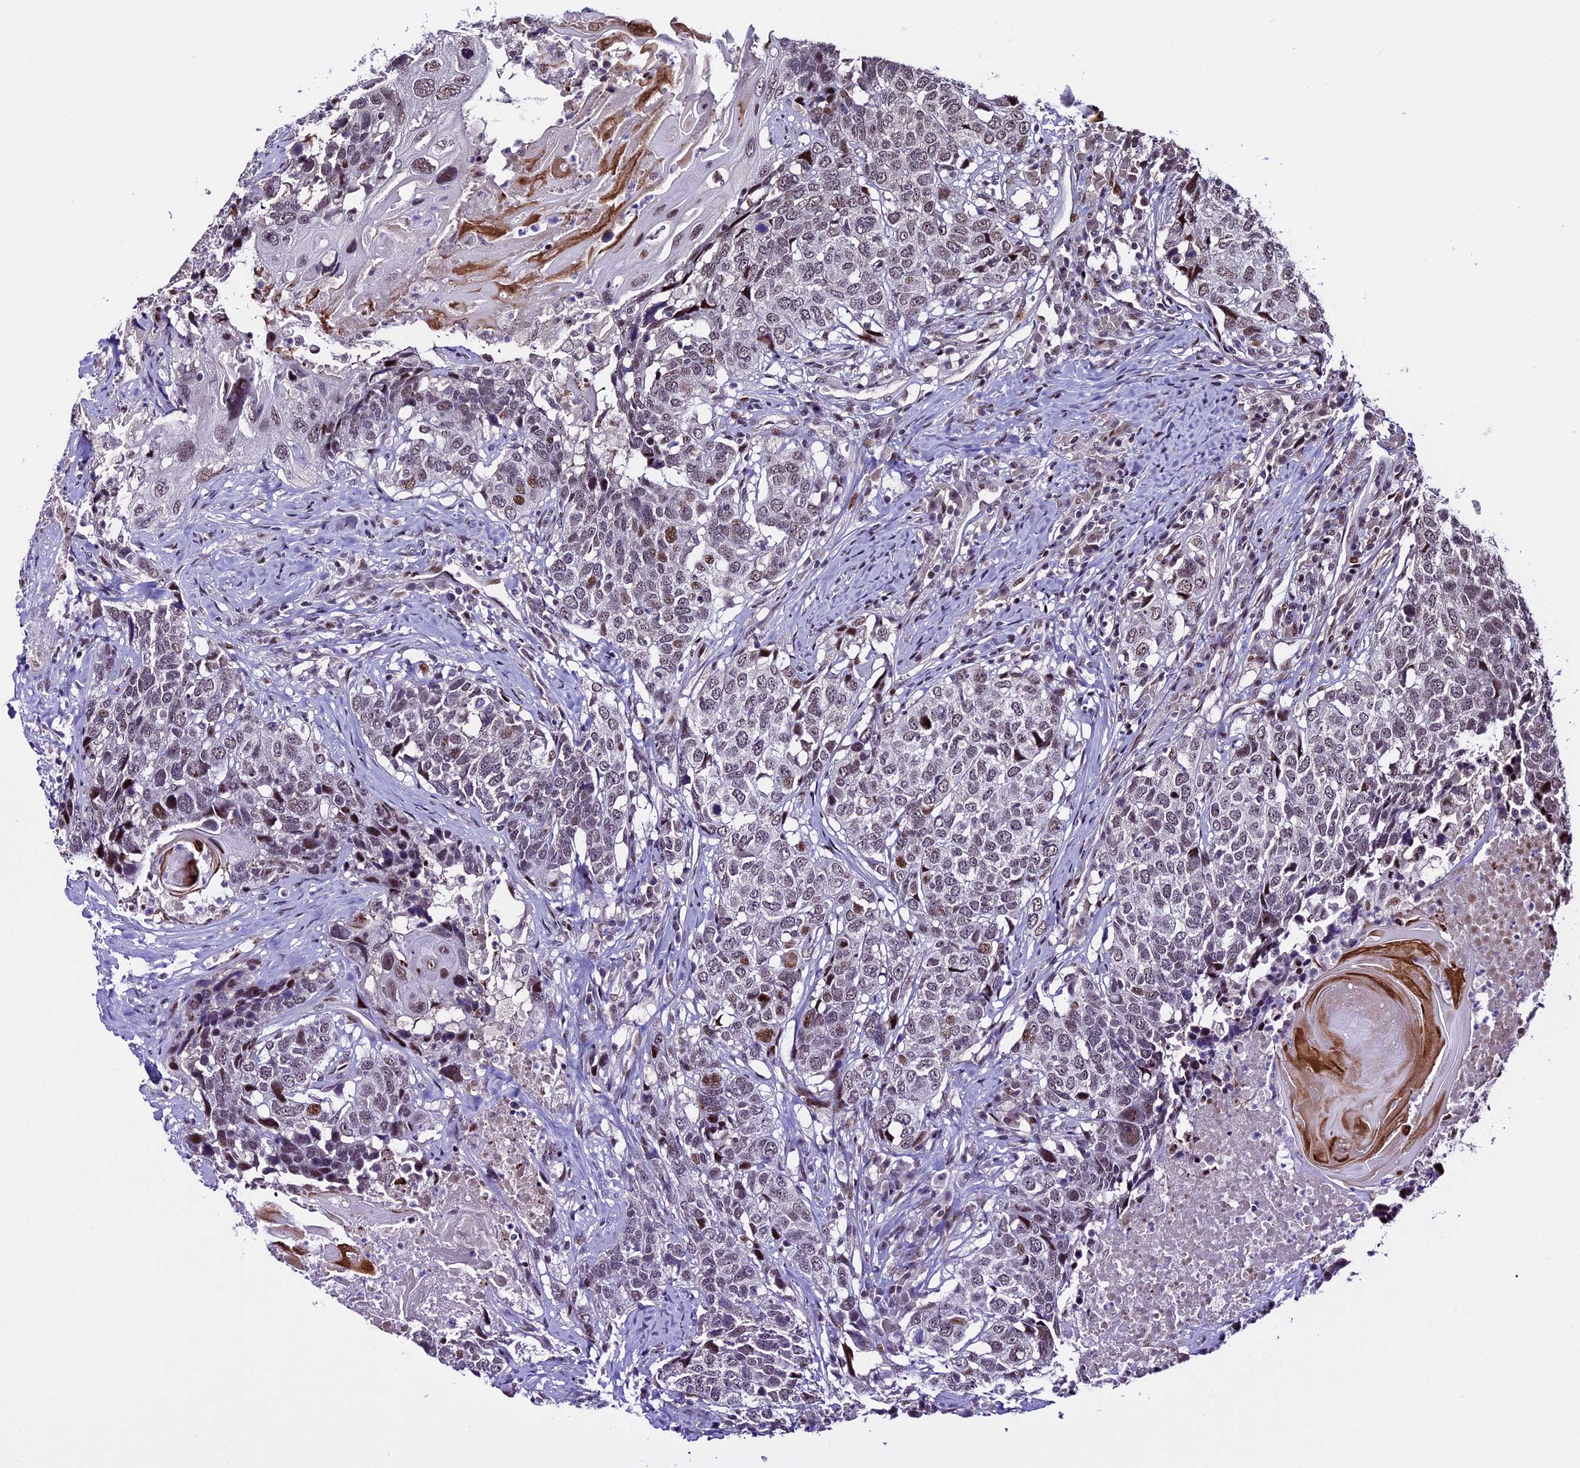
{"staining": {"intensity": "moderate", "quantity": "<25%", "location": "nuclear"}, "tissue": "head and neck cancer", "cell_type": "Tumor cells", "image_type": "cancer", "snomed": [{"axis": "morphology", "description": "Squamous cell carcinoma, NOS"}, {"axis": "topography", "description": "Head-Neck"}], "caption": "IHC histopathology image of human squamous cell carcinoma (head and neck) stained for a protein (brown), which demonstrates low levels of moderate nuclear staining in about <25% of tumor cells.", "gene": "TCP11L2", "patient": {"sex": "male", "age": 66}}